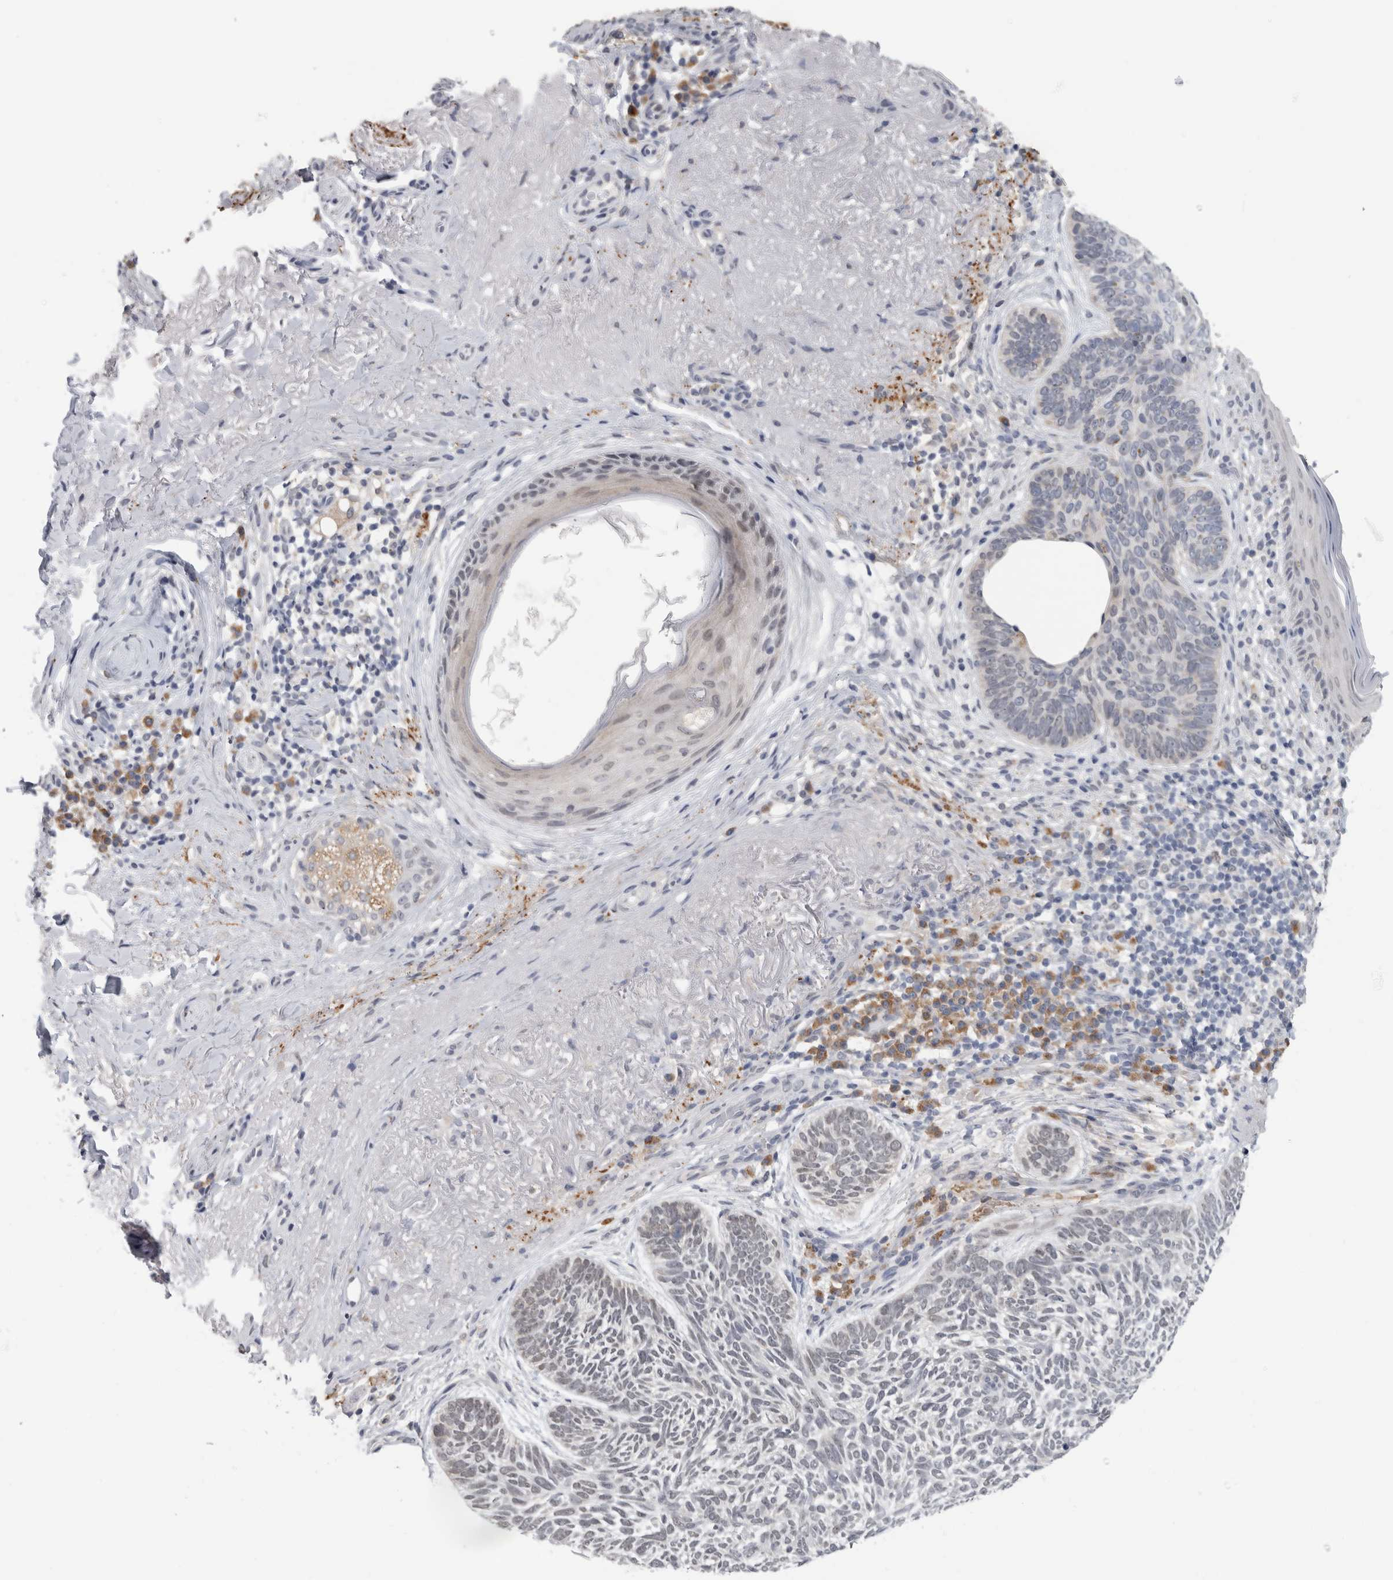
{"staining": {"intensity": "negative", "quantity": "none", "location": "none"}, "tissue": "skin cancer", "cell_type": "Tumor cells", "image_type": "cancer", "snomed": [{"axis": "morphology", "description": "Basal cell carcinoma"}, {"axis": "topography", "description": "Skin"}], "caption": "There is no significant staining in tumor cells of basal cell carcinoma (skin).", "gene": "TMEM242", "patient": {"sex": "female", "age": 85}}